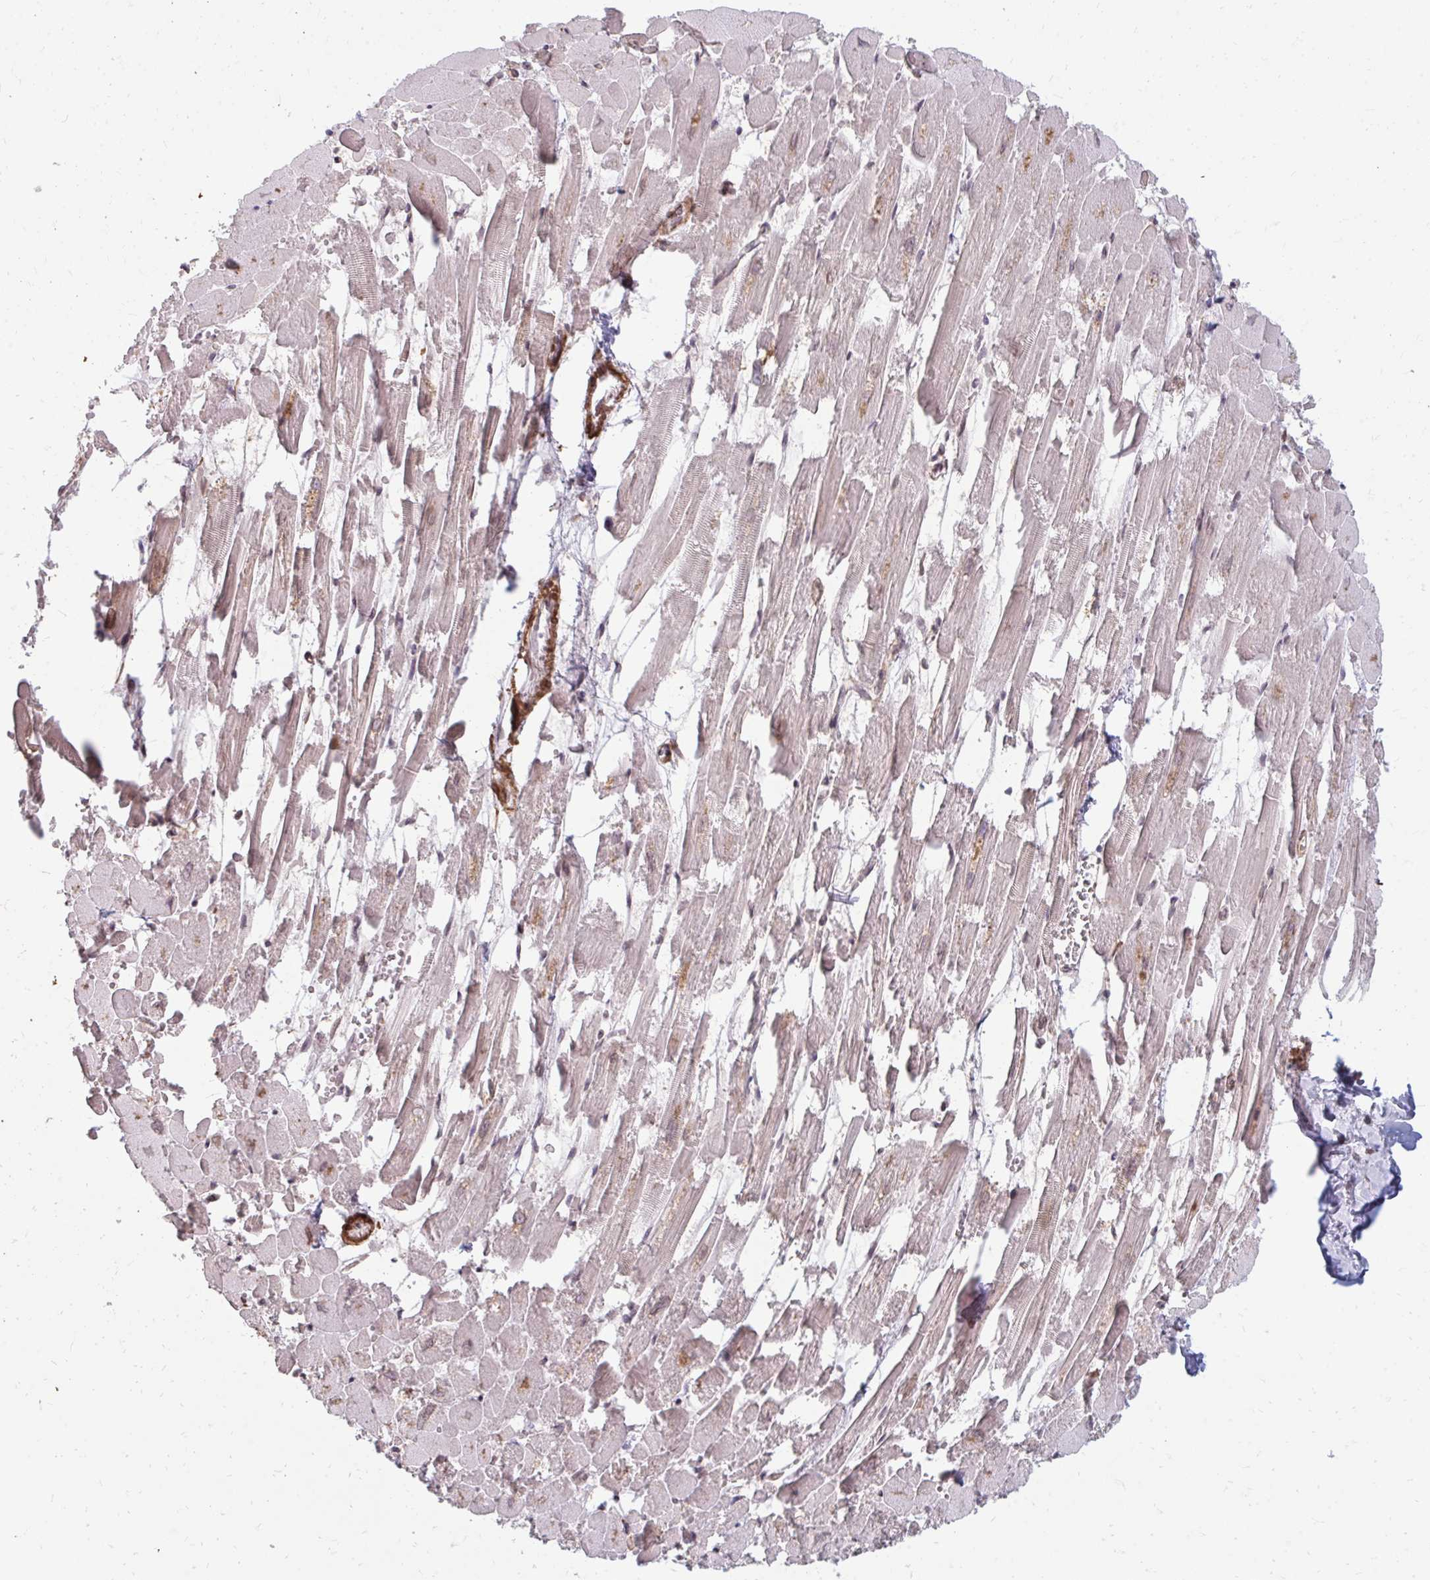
{"staining": {"intensity": "weak", "quantity": "25%-75%", "location": "cytoplasmic/membranous,nuclear"}, "tissue": "heart muscle", "cell_type": "Cardiomyocytes", "image_type": "normal", "snomed": [{"axis": "morphology", "description": "Normal tissue, NOS"}, {"axis": "topography", "description": "Heart"}], "caption": "Weak cytoplasmic/membranous,nuclear positivity for a protein is seen in approximately 25%-75% of cardiomyocytes of unremarkable heart muscle using IHC.", "gene": "GPC5", "patient": {"sex": "female", "age": 52}}